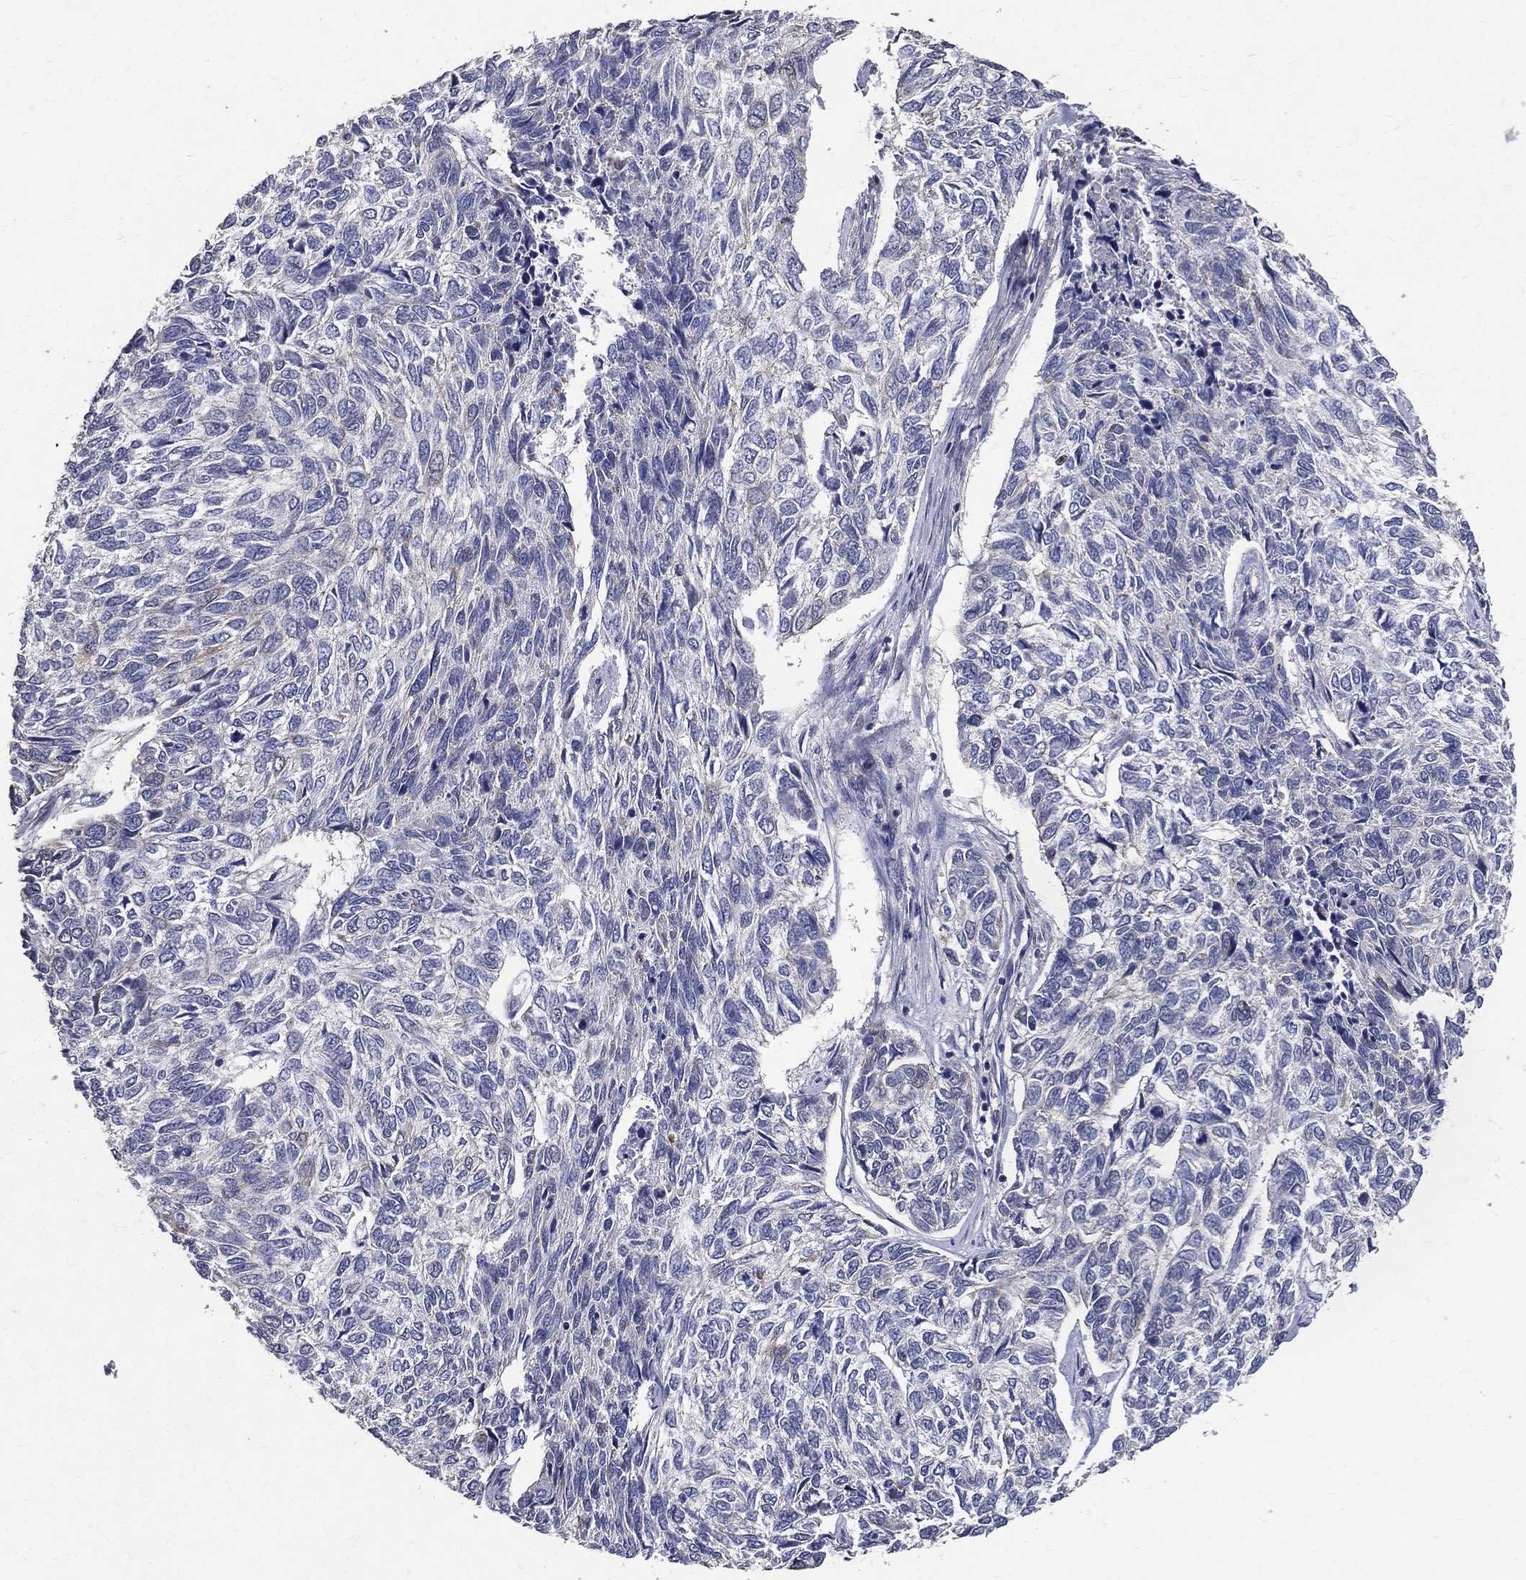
{"staining": {"intensity": "negative", "quantity": "none", "location": "none"}, "tissue": "skin cancer", "cell_type": "Tumor cells", "image_type": "cancer", "snomed": [{"axis": "morphology", "description": "Basal cell carcinoma"}, {"axis": "topography", "description": "Skin"}], "caption": "The micrograph displays no significant expression in tumor cells of skin basal cell carcinoma.", "gene": "SERPINB2", "patient": {"sex": "female", "age": 65}}